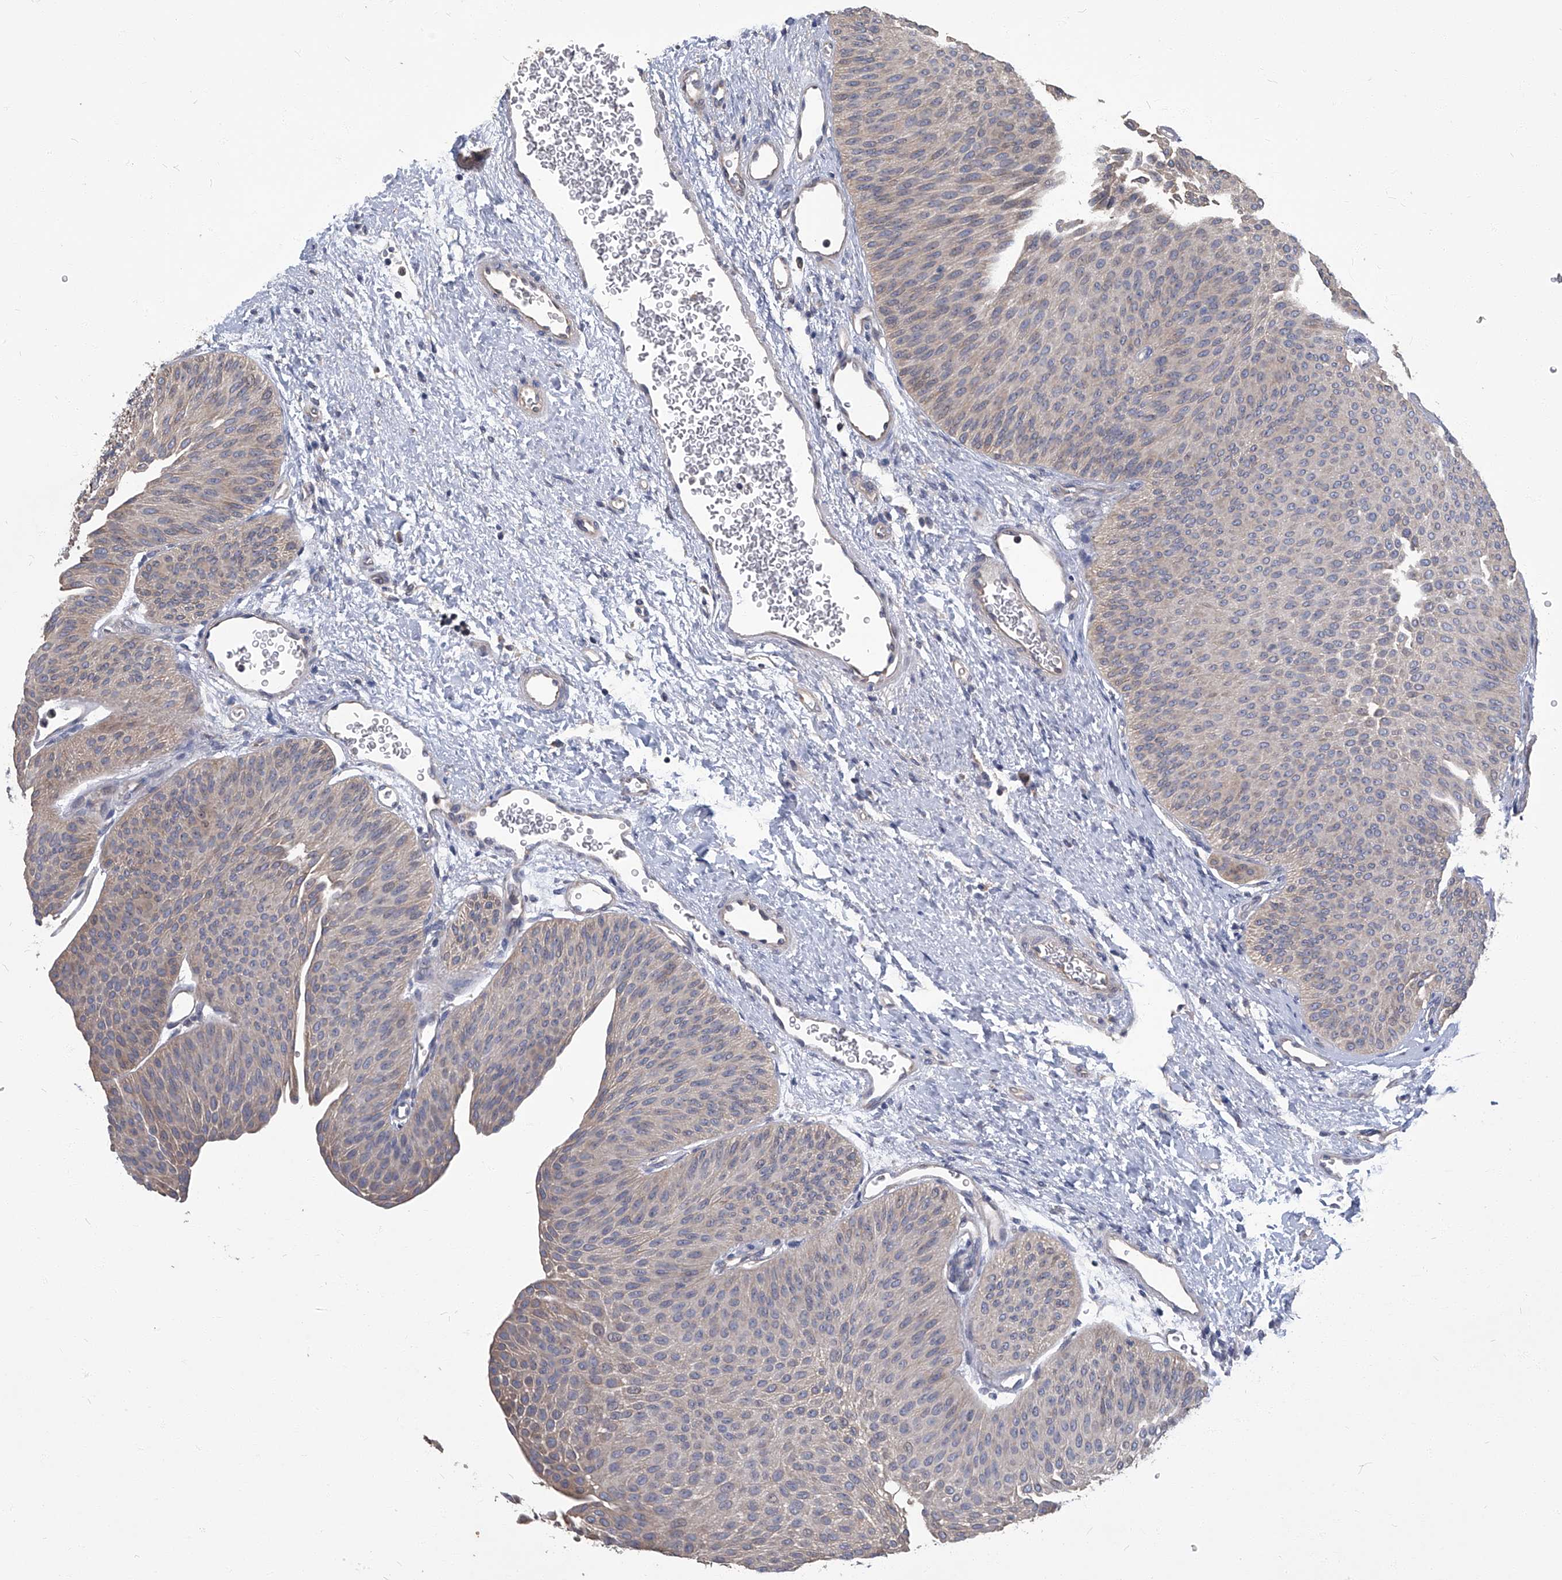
{"staining": {"intensity": "weak", "quantity": "<25%", "location": "cytoplasmic/membranous"}, "tissue": "urothelial cancer", "cell_type": "Tumor cells", "image_type": "cancer", "snomed": [{"axis": "morphology", "description": "Urothelial carcinoma, Low grade"}, {"axis": "topography", "description": "Urinary bladder"}], "caption": "Immunohistochemistry image of urothelial cancer stained for a protein (brown), which exhibits no positivity in tumor cells.", "gene": "TGFBR1", "patient": {"sex": "female", "age": 60}}